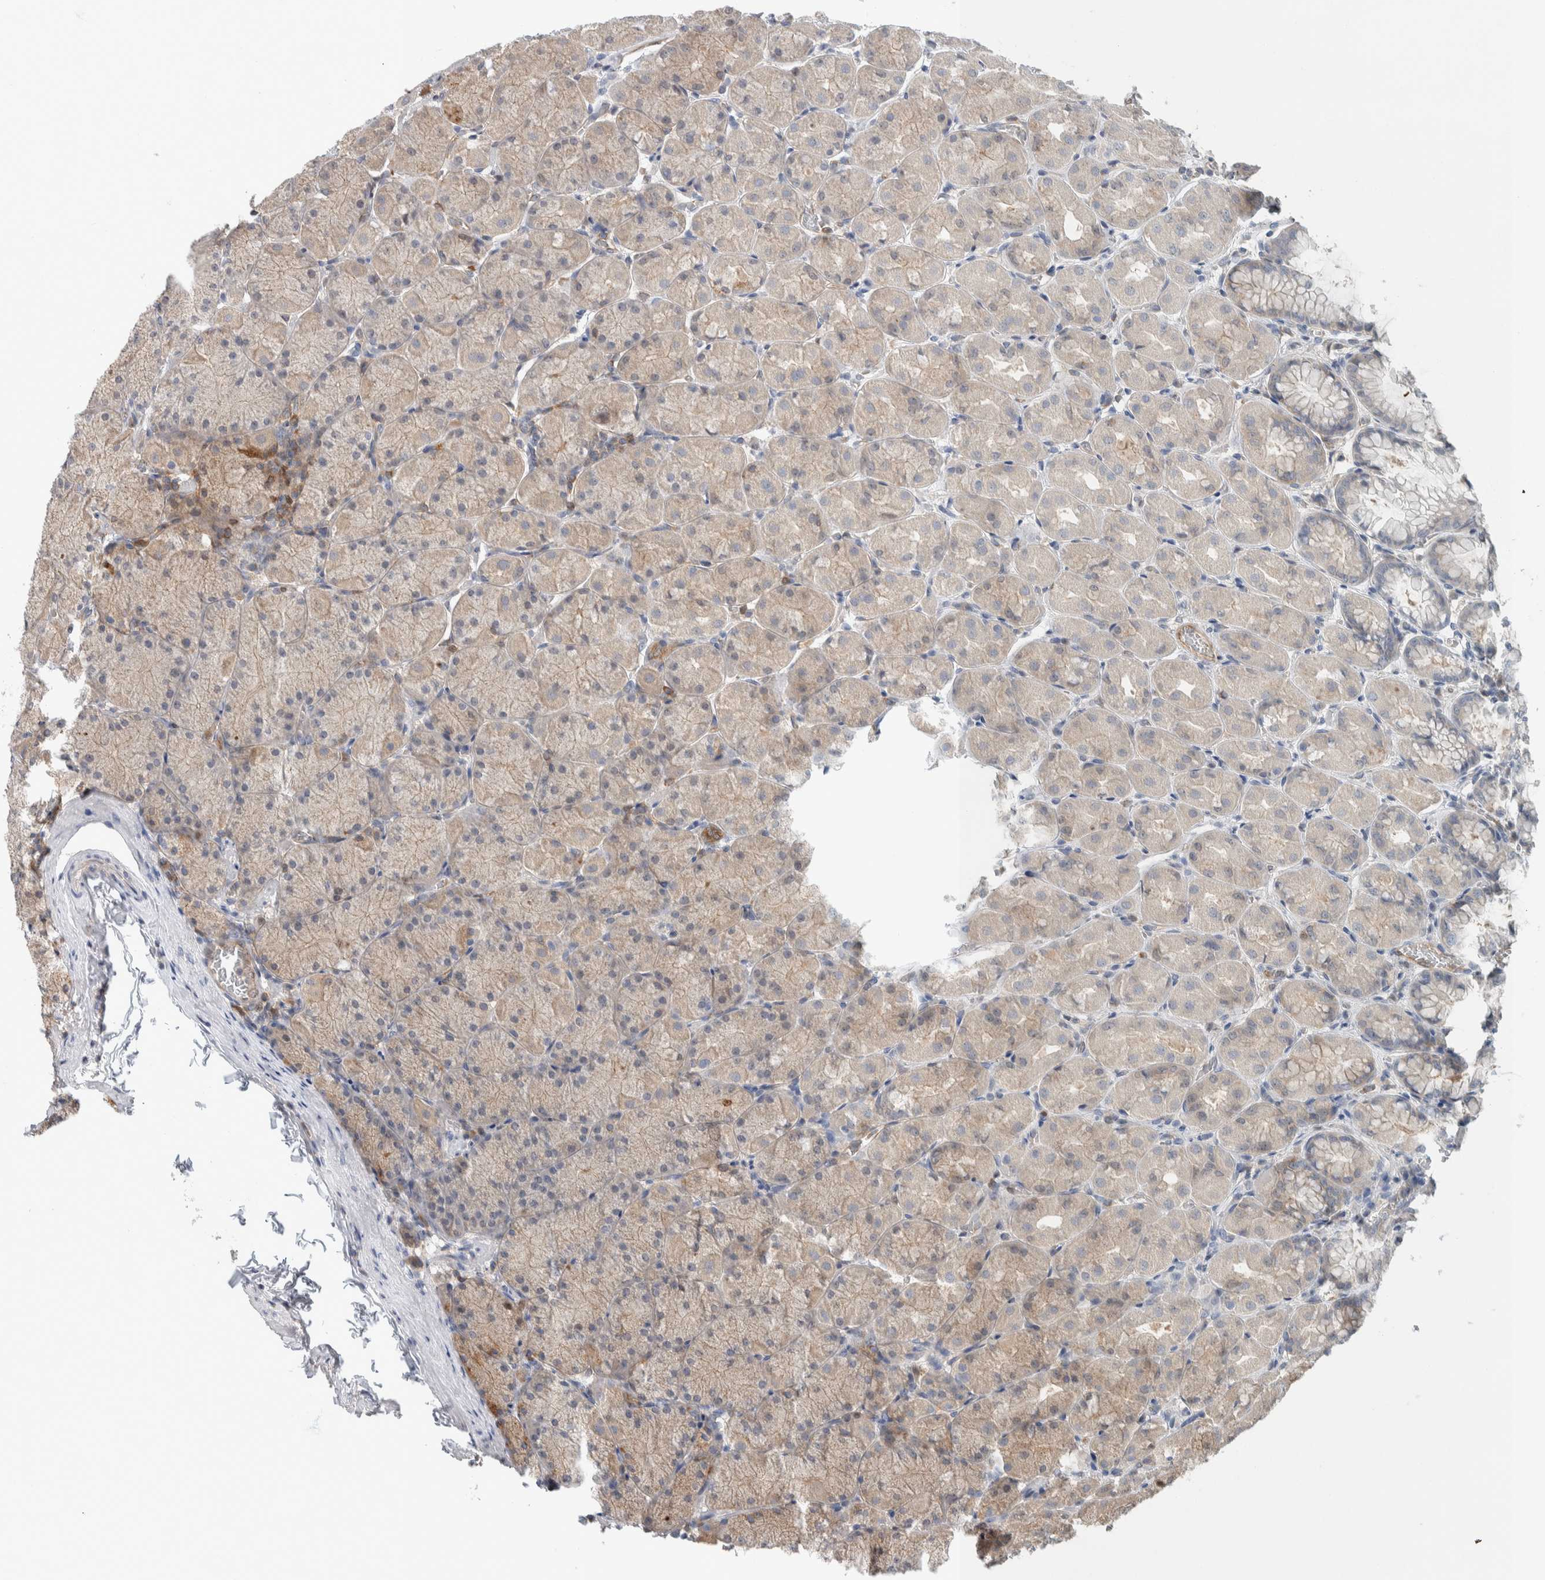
{"staining": {"intensity": "moderate", "quantity": "25%-75%", "location": "cytoplasmic/membranous"}, "tissue": "stomach", "cell_type": "Glandular cells", "image_type": "normal", "snomed": [{"axis": "morphology", "description": "Normal tissue, NOS"}, {"axis": "topography", "description": "Stomach, upper"}], "caption": "Immunohistochemical staining of benign human stomach displays medium levels of moderate cytoplasmic/membranous positivity in about 25%-75% of glandular cells.", "gene": "NFKB2", "patient": {"sex": "female", "age": 56}}